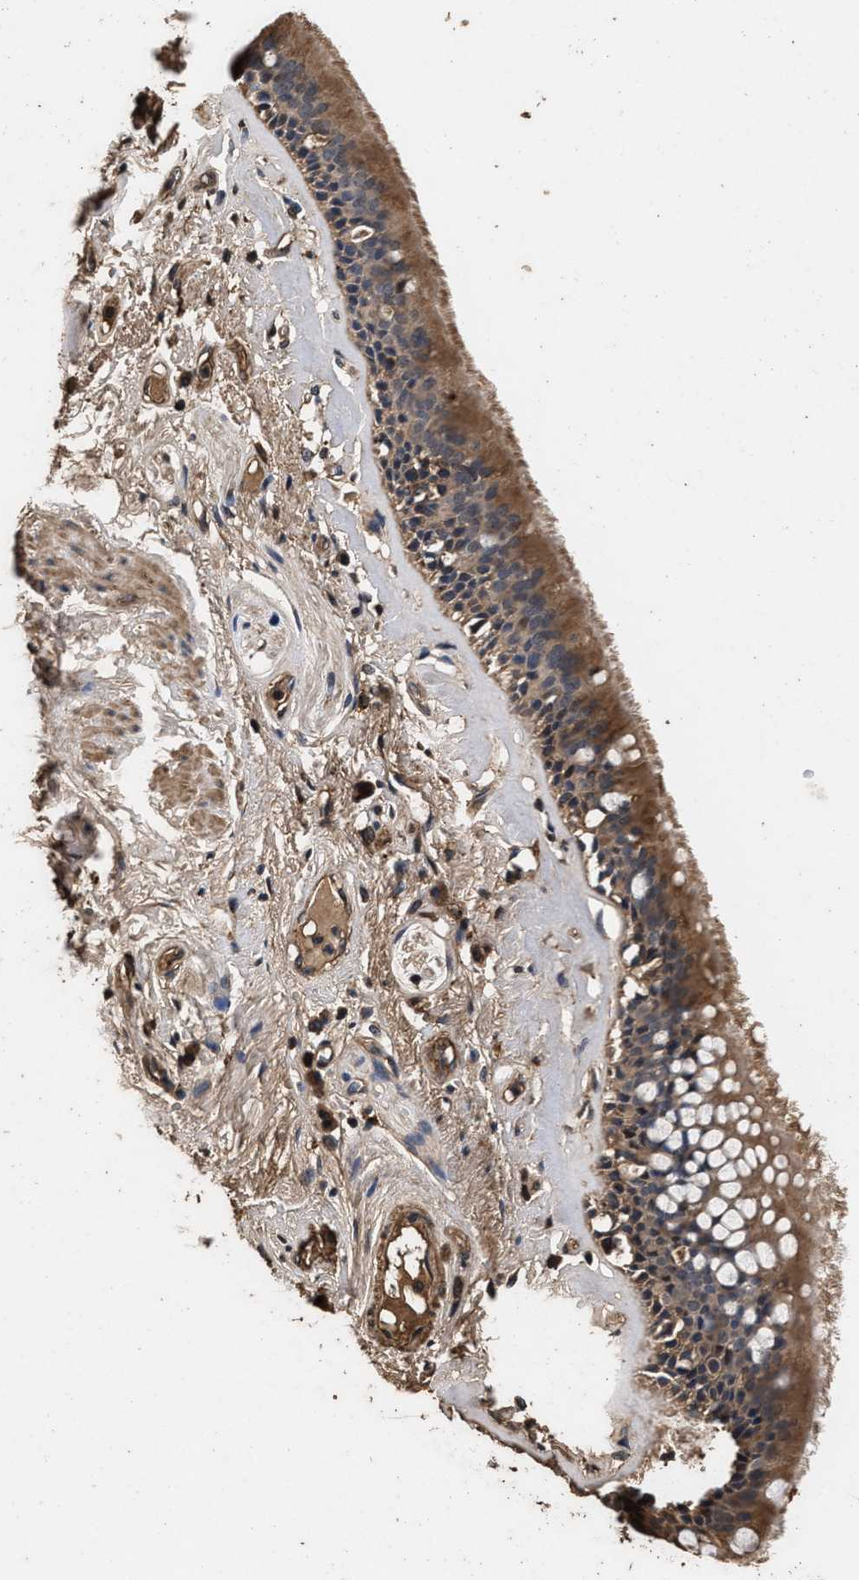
{"staining": {"intensity": "moderate", "quantity": ">75%", "location": "cytoplasmic/membranous"}, "tissue": "bronchus", "cell_type": "Respiratory epithelial cells", "image_type": "normal", "snomed": [{"axis": "morphology", "description": "Normal tissue, NOS"}, {"axis": "topography", "description": "Cartilage tissue"}], "caption": "Bronchus stained with a brown dye shows moderate cytoplasmic/membranous positive staining in about >75% of respiratory epithelial cells.", "gene": "ENSG00000286112", "patient": {"sex": "female", "age": 63}}